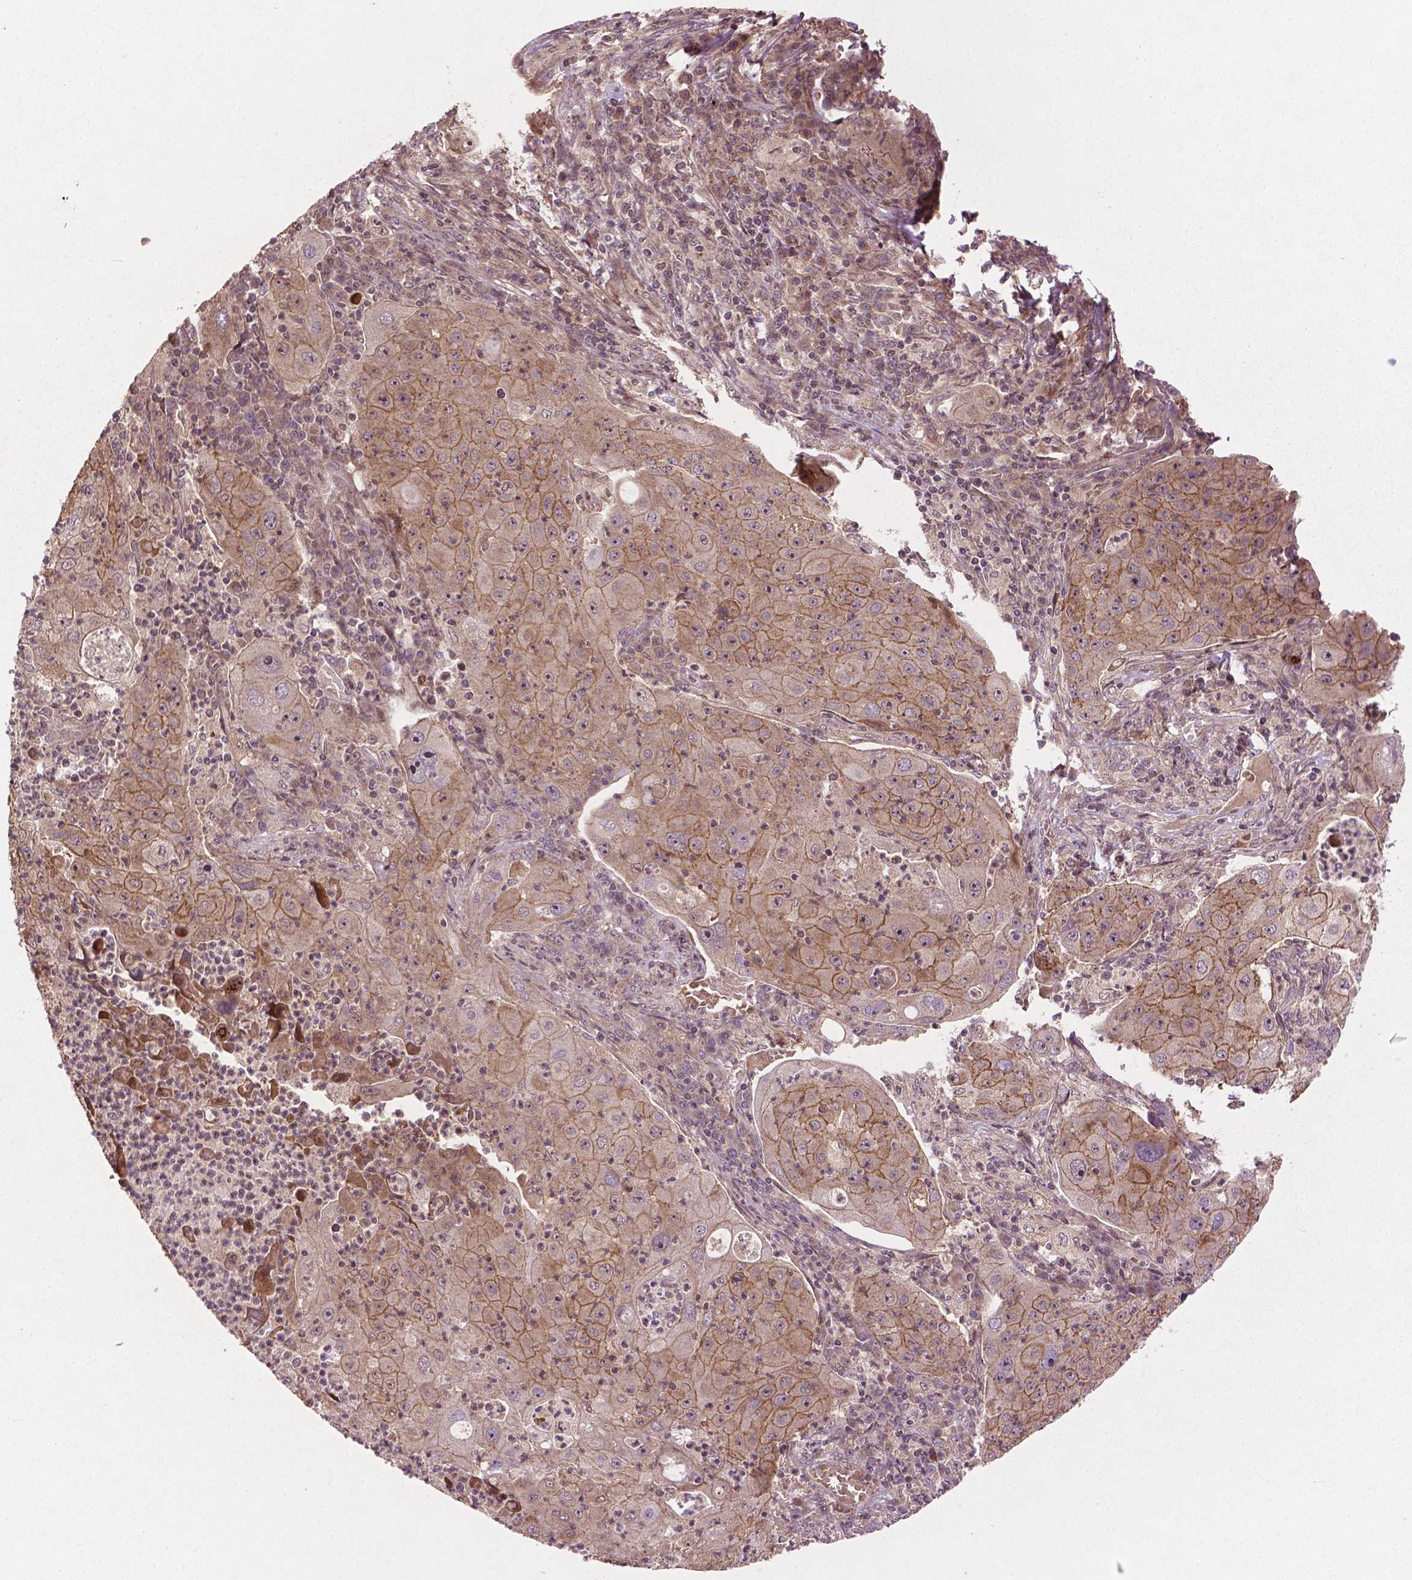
{"staining": {"intensity": "moderate", "quantity": ">75%", "location": "cytoplasmic/membranous"}, "tissue": "lung cancer", "cell_type": "Tumor cells", "image_type": "cancer", "snomed": [{"axis": "morphology", "description": "Squamous cell carcinoma, NOS"}, {"axis": "topography", "description": "Lung"}], "caption": "Protein staining of lung cancer tissue exhibits moderate cytoplasmic/membranous expression in about >75% of tumor cells. (IHC, brightfield microscopy, high magnification).", "gene": "B3GALNT2", "patient": {"sex": "female", "age": 59}}